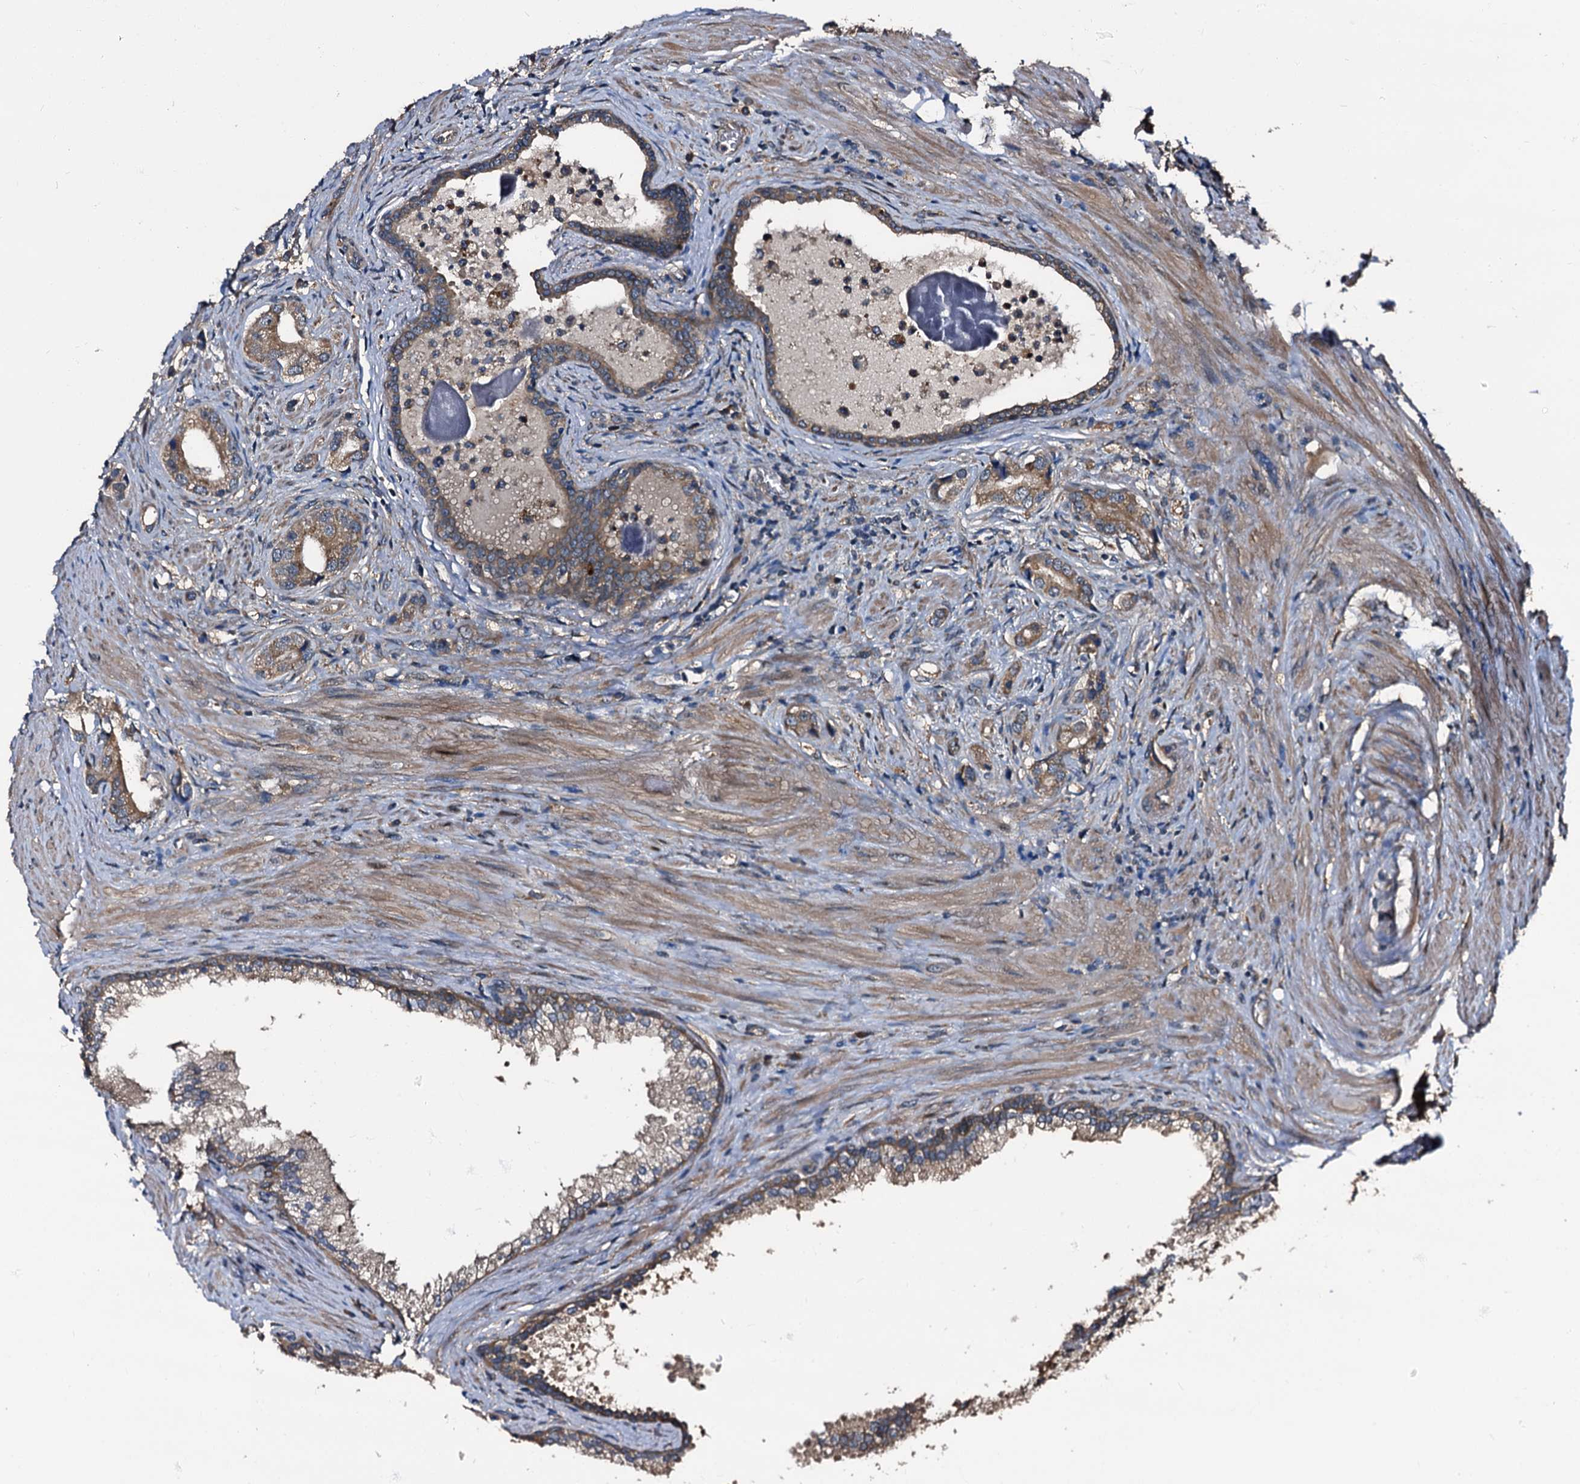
{"staining": {"intensity": "moderate", "quantity": ">75%", "location": "cytoplasmic/membranous"}, "tissue": "prostate cancer", "cell_type": "Tumor cells", "image_type": "cancer", "snomed": [{"axis": "morphology", "description": "Adenocarcinoma, Low grade"}, {"axis": "topography", "description": "Prostate"}], "caption": "Prostate cancer (adenocarcinoma (low-grade)) stained for a protein (brown) displays moderate cytoplasmic/membranous positive positivity in about >75% of tumor cells.", "gene": "PEX5", "patient": {"sex": "male", "age": 71}}